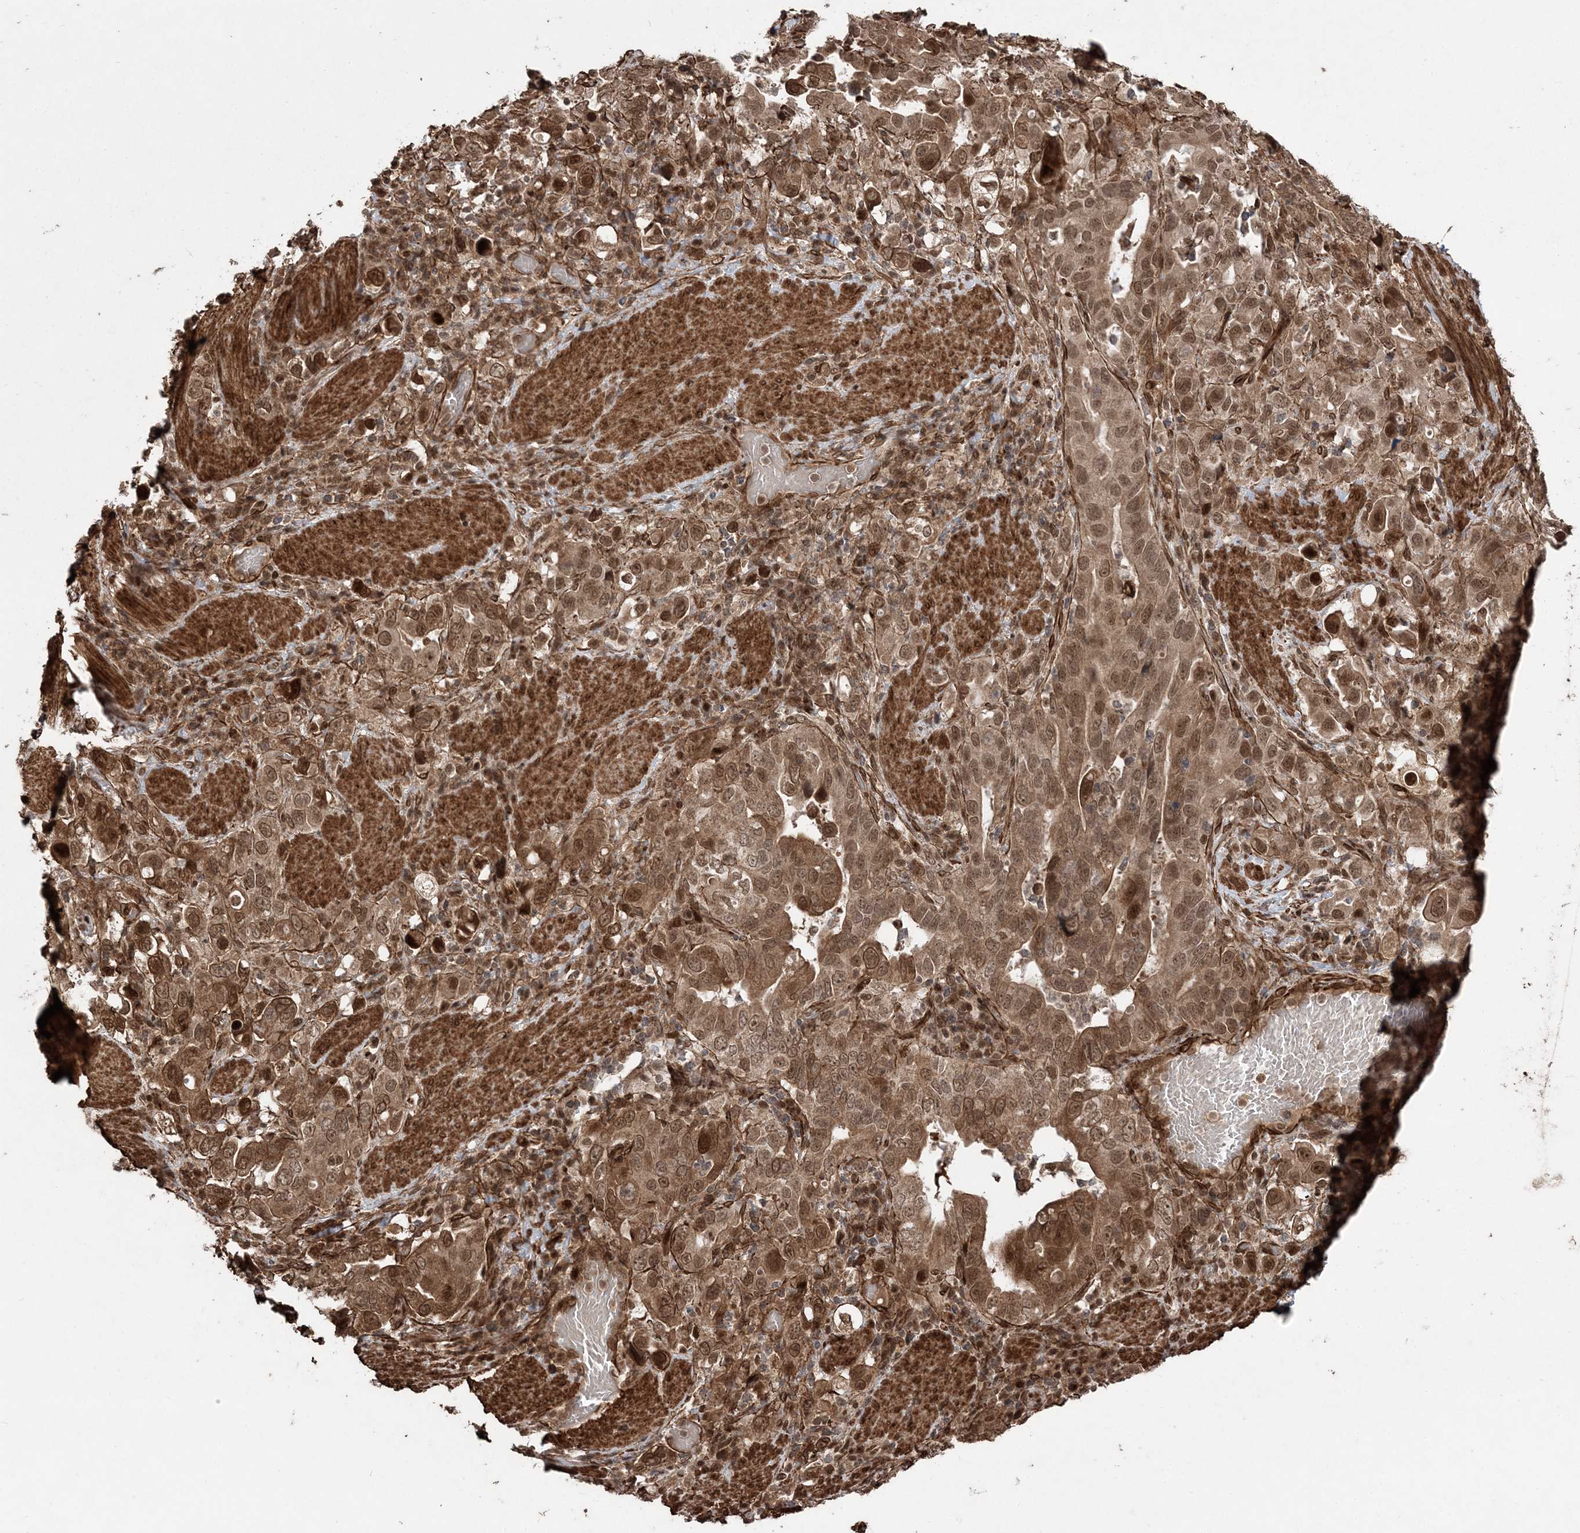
{"staining": {"intensity": "moderate", "quantity": ">75%", "location": "cytoplasmic/membranous,nuclear"}, "tissue": "stomach cancer", "cell_type": "Tumor cells", "image_type": "cancer", "snomed": [{"axis": "morphology", "description": "Adenocarcinoma, NOS"}, {"axis": "topography", "description": "Stomach, upper"}], "caption": "An immunohistochemistry photomicrograph of neoplastic tissue is shown. Protein staining in brown highlights moderate cytoplasmic/membranous and nuclear positivity in adenocarcinoma (stomach) within tumor cells. (DAB (3,3'-diaminobenzidine) IHC with brightfield microscopy, high magnification).", "gene": "ETAA1", "patient": {"sex": "male", "age": 62}}